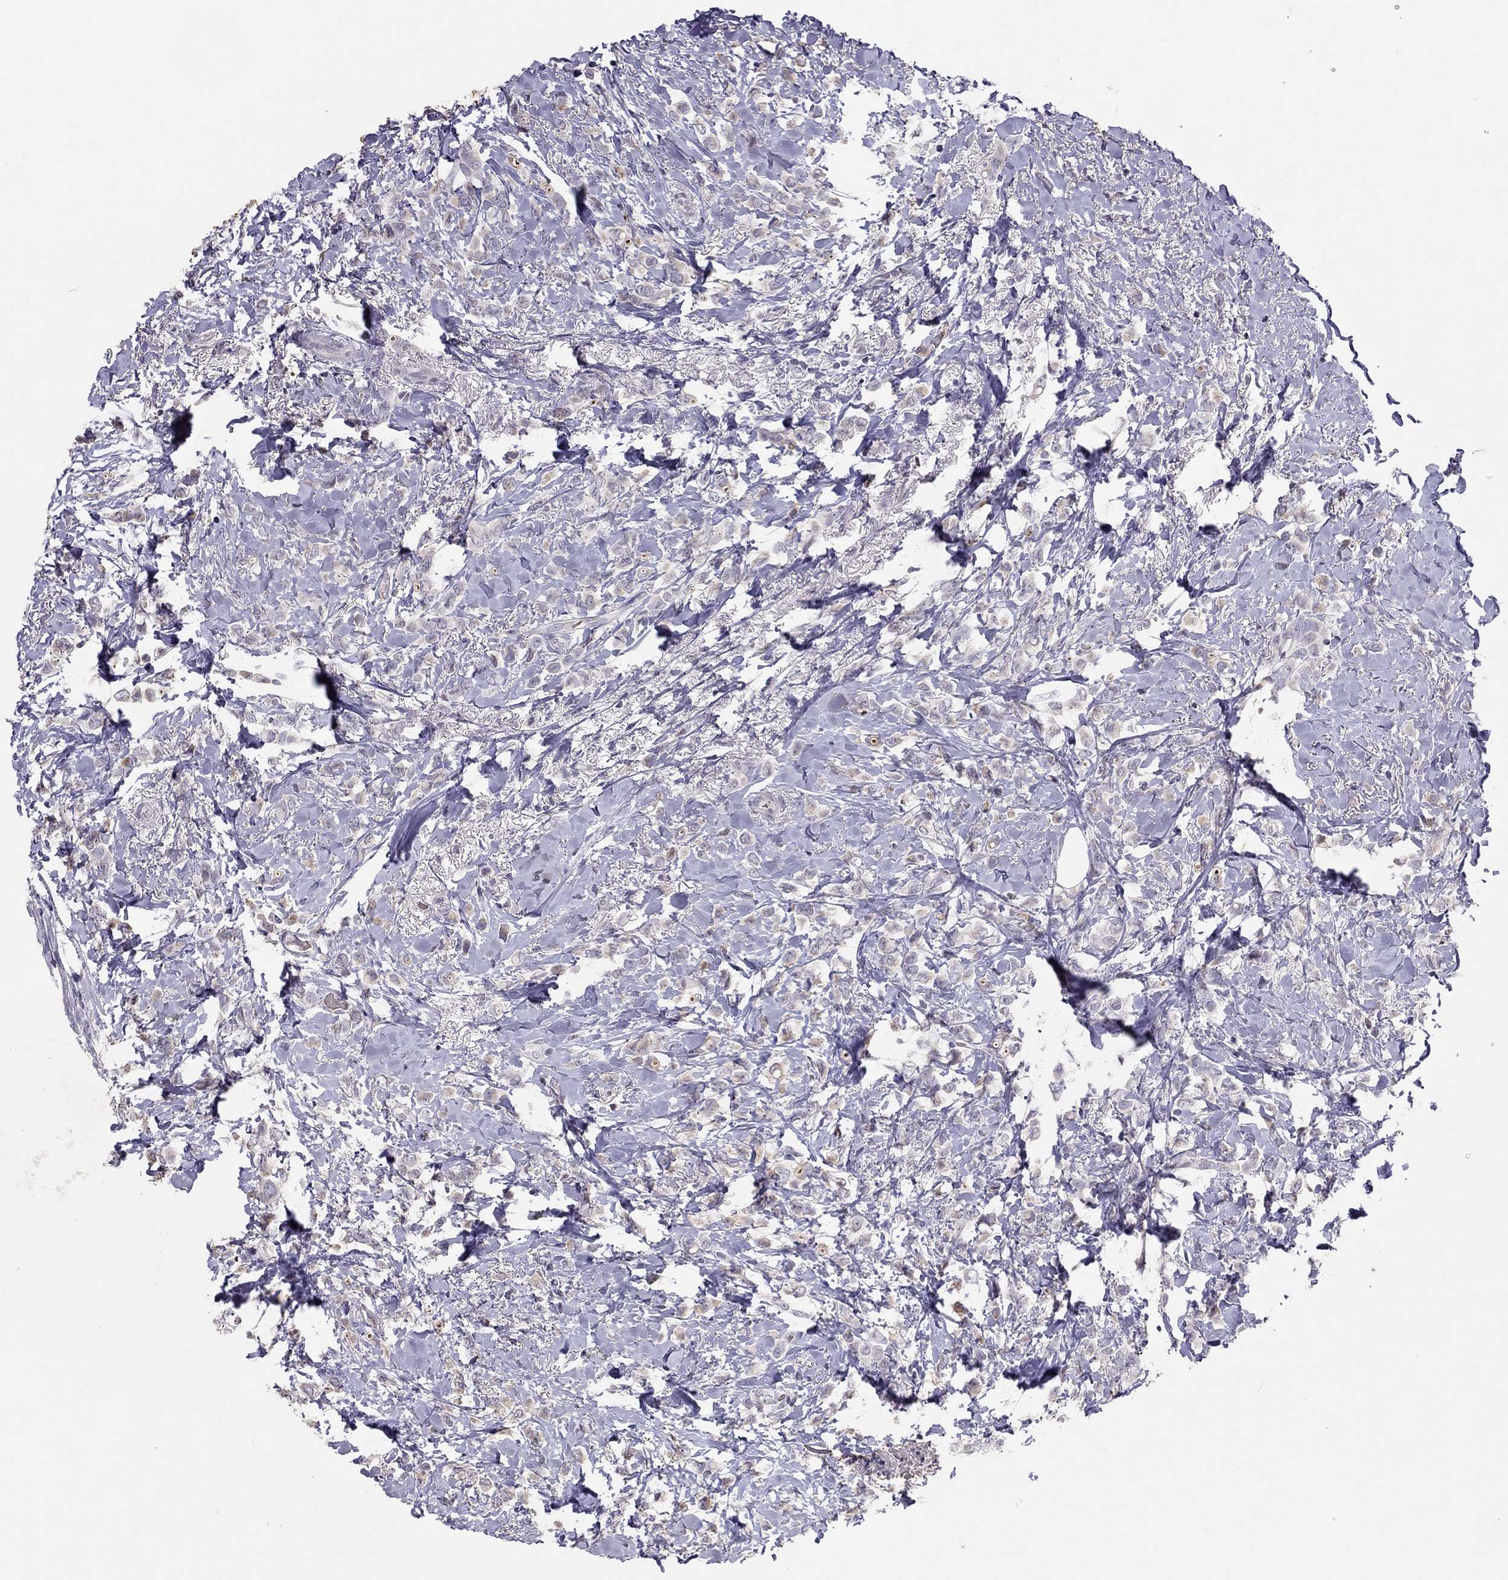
{"staining": {"intensity": "weak", "quantity": "<25%", "location": "cytoplasmic/membranous"}, "tissue": "breast cancer", "cell_type": "Tumor cells", "image_type": "cancer", "snomed": [{"axis": "morphology", "description": "Lobular carcinoma"}, {"axis": "topography", "description": "Breast"}], "caption": "Tumor cells show no significant protein positivity in breast cancer (lobular carcinoma).", "gene": "TSHB", "patient": {"sex": "female", "age": 66}}